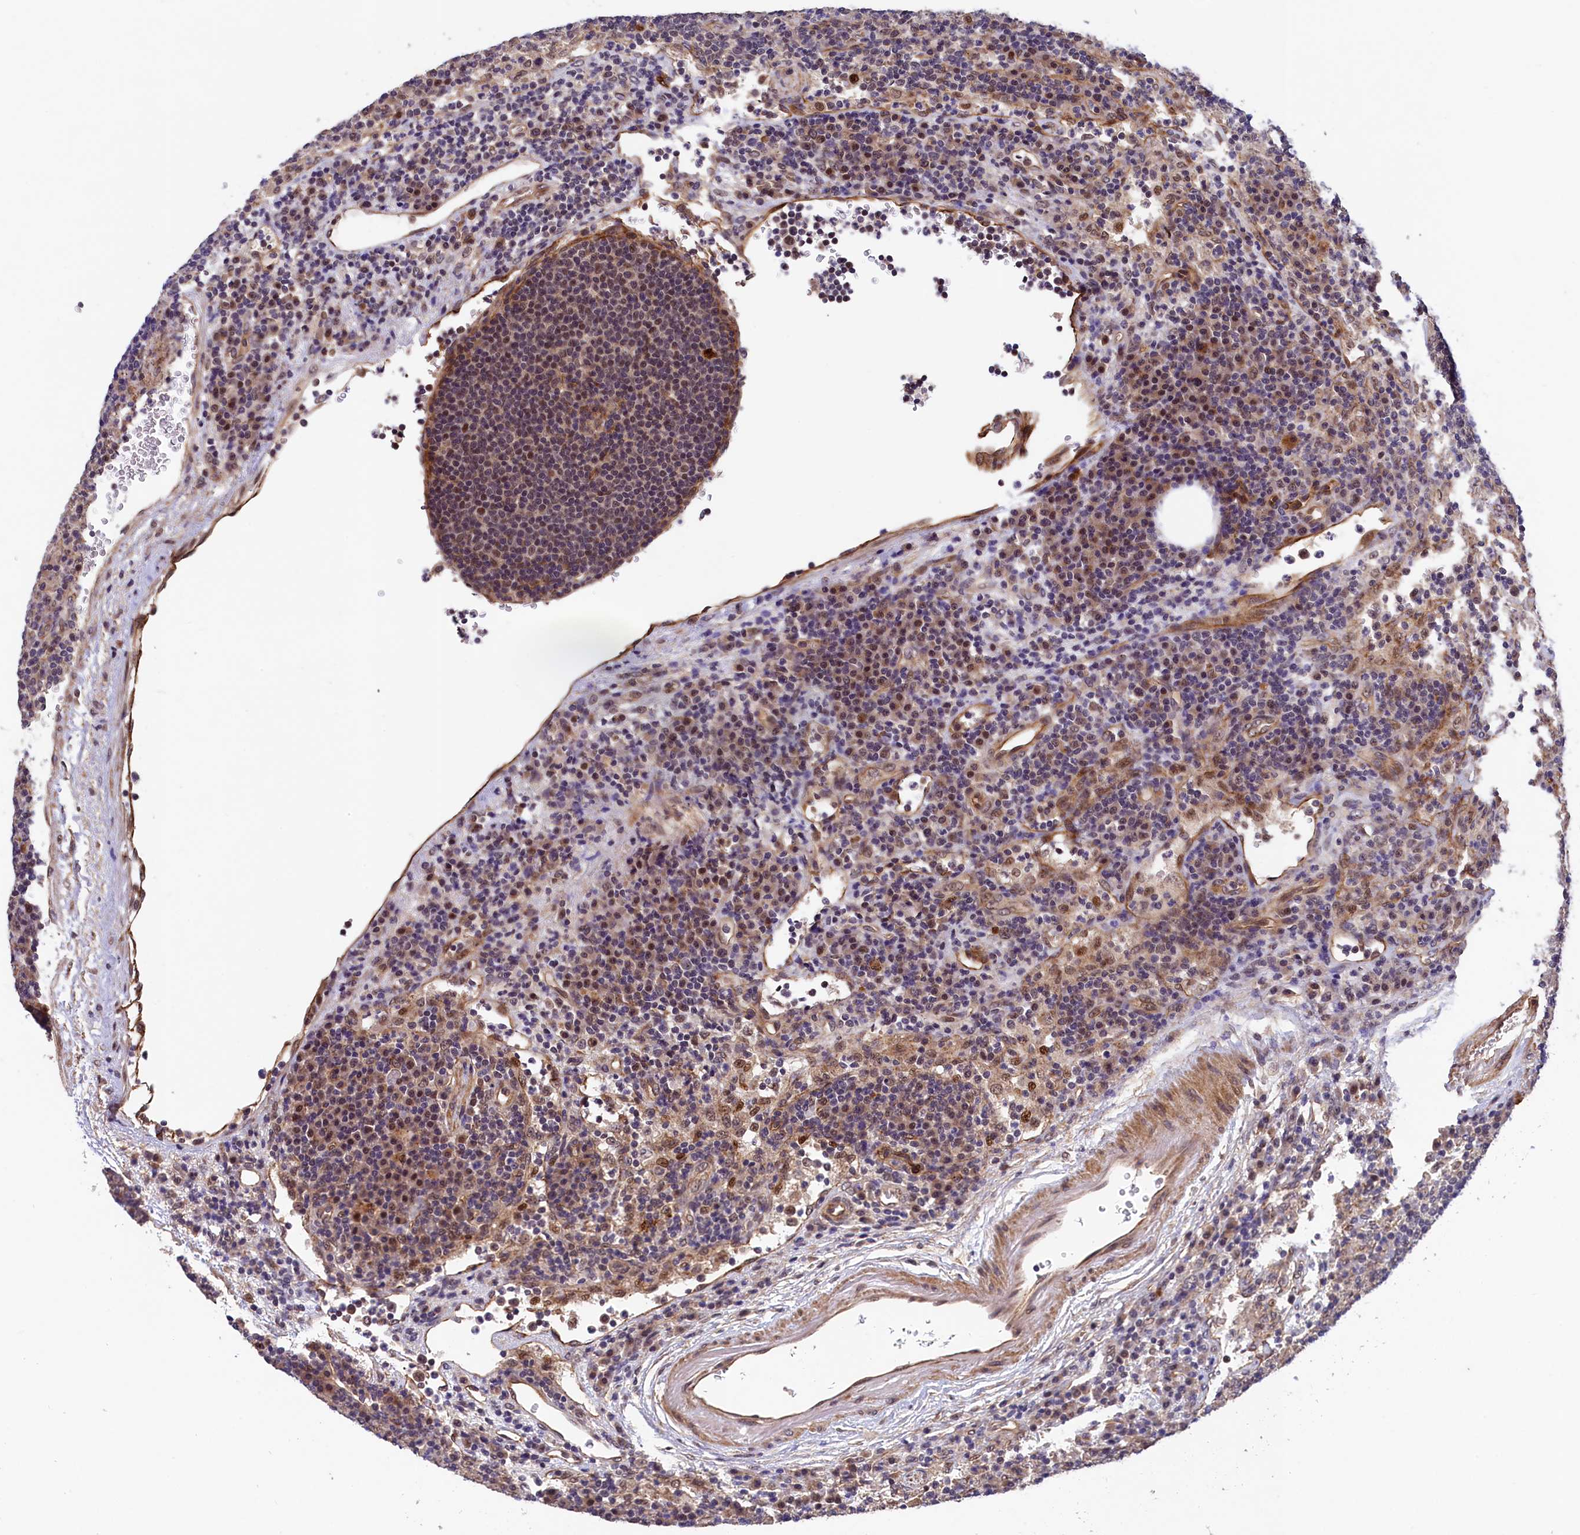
{"staining": {"intensity": "weak", "quantity": "<25%", "location": "nuclear"}, "tissue": "lymph node", "cell_type": "Germinal center cells", "image_type": "normal", "snomed": [{"axis": "morphology", "description": "Normal tissue, NOS"}, {"axis": "topography", "description": "Lymph node"}], "caption": "A micrograph of lymph node stained for a protein exhibits no brown staining in germinal center cells.", "gene": "ARL14EP", "patient": {"sex": "female", "age": 70}}